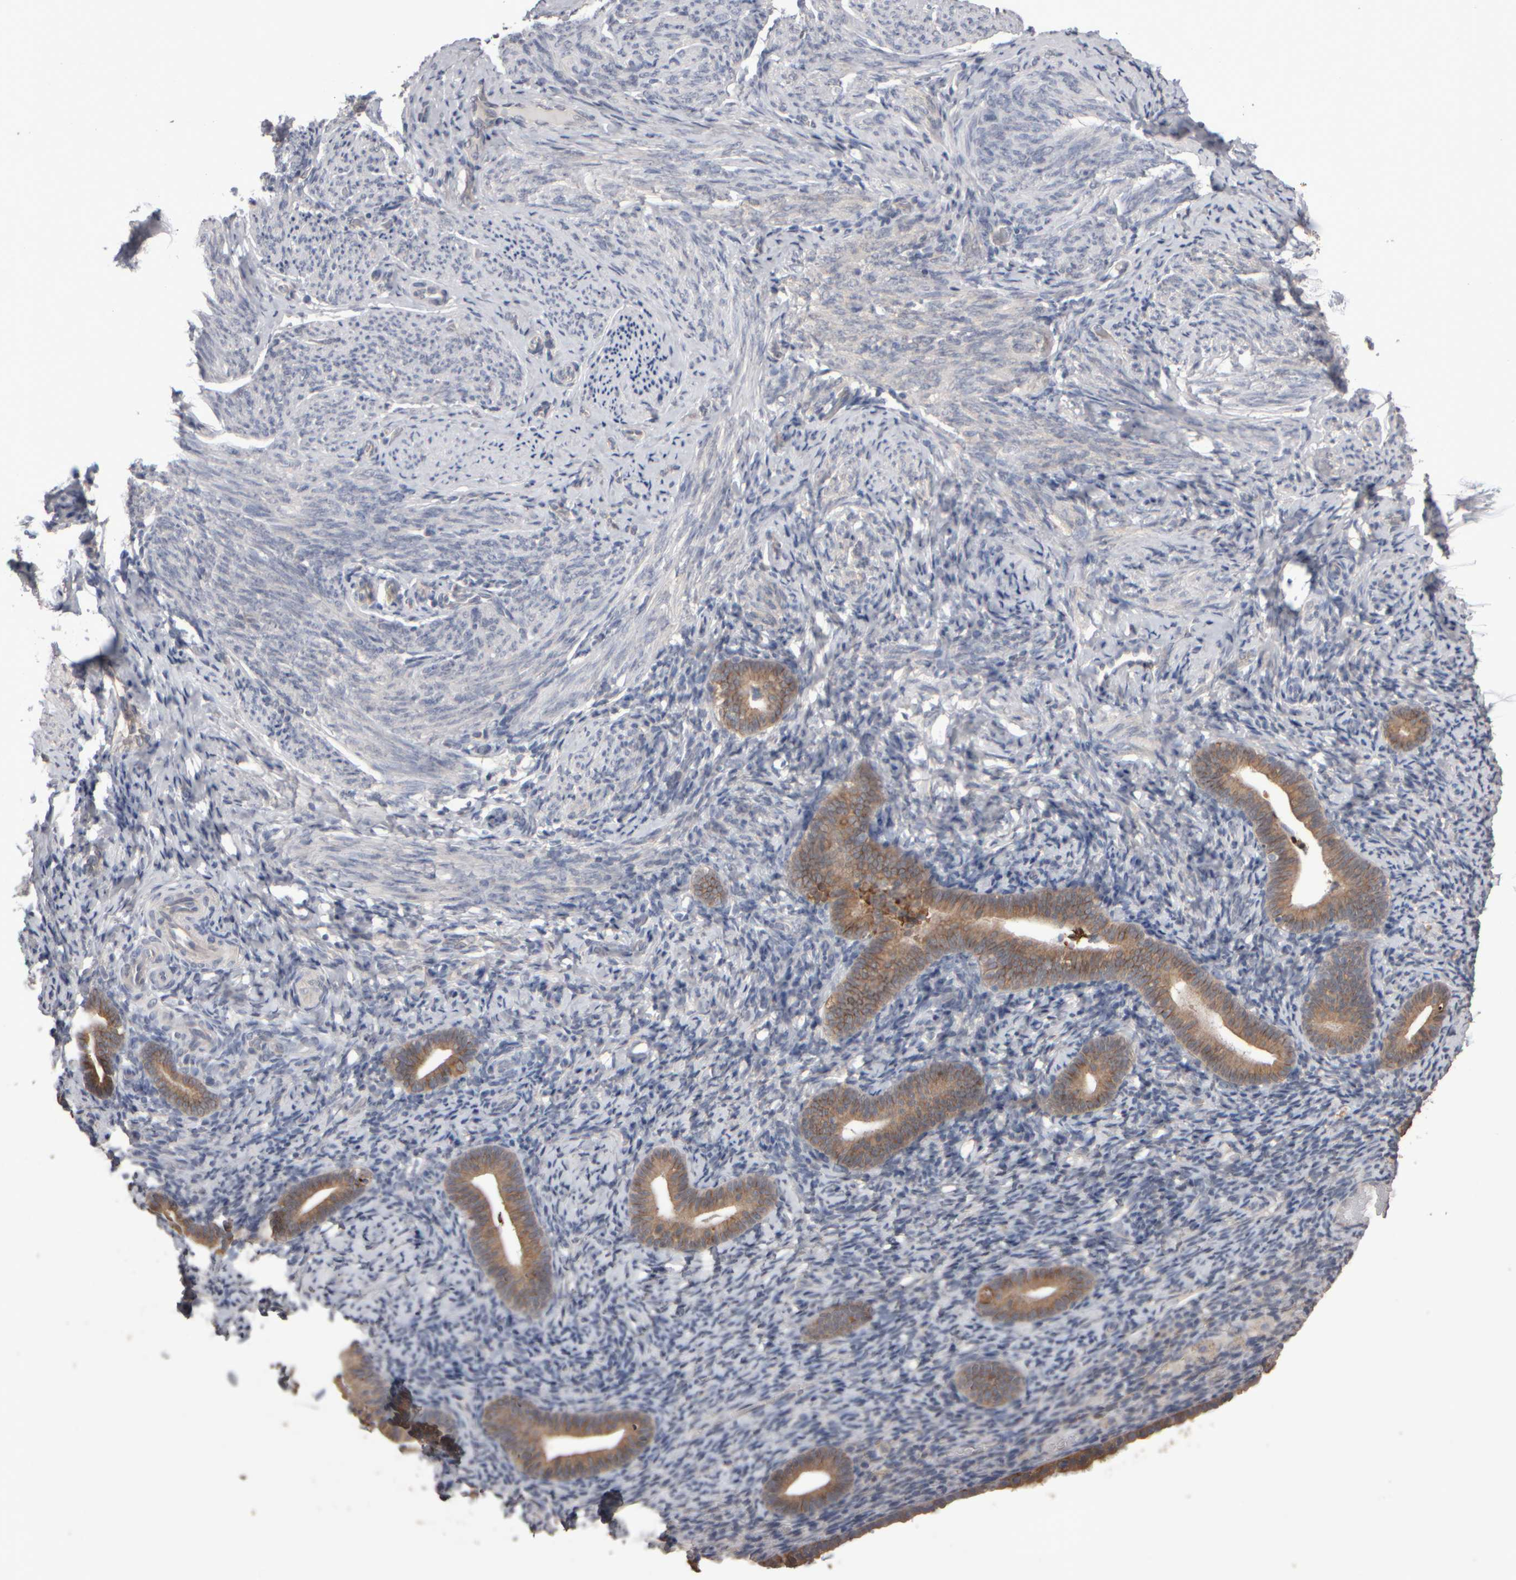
{"staining": {"intensity": "negative", "quantity": "none", "location": "none"}, "tissue": "endometrium", "cell_type": "Cells in endometrial stroma", "image_type": "normal", "snomed": [{"axis": "morphology", "description": "Normal tissue, NOS"}, {"axis": "topography", "description": "Endometrium"}], "caption": "Immunohistochemistry micrograph of unremarkable endometrium: human endometrium stained with DAB displays no significant protein positivity in cells in endometrial stroma. (Brightfield microscopy of DAB (3,3'-diaminobenzidine) immunohistochemistry (IHC) at high magnification).", "gene": "EPHX2", "patient": {"sex": "female", "age": 51}}